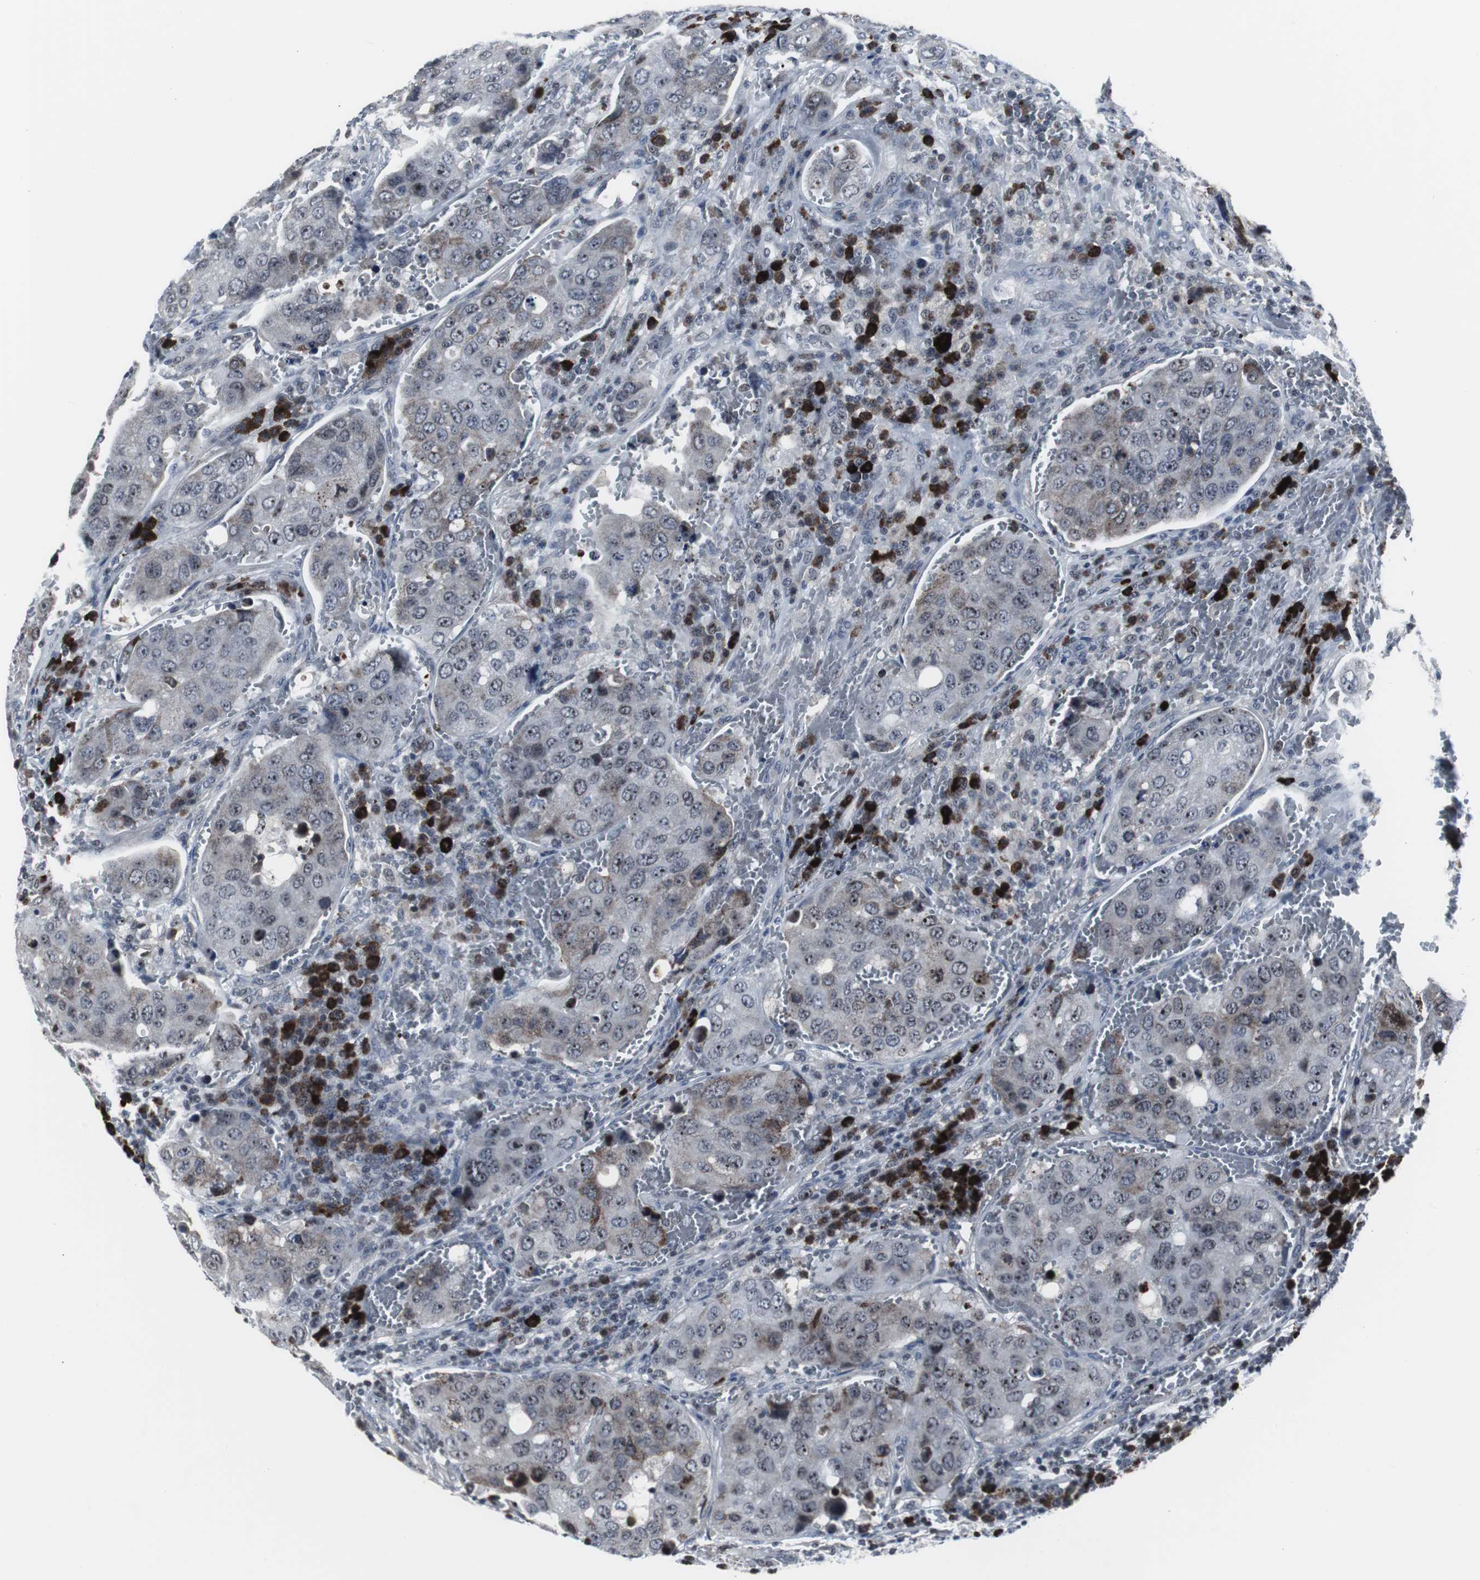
{"staining": {"intensity": "weak", "quantity": "<25%", "location": "cytoplasmic/membranous,nuclear"}, "tissue": "urothelial cancer", "cell_type": "Tumor cells", "image_type": "cancer", "snomed": [{"axis": "morphology", "description": "Urothelial carcinoma, High grade"}, {"axis": "topography", "description": "Lymph node"}, {"axis": "topography", "description": "Urinary bladder"}], "caption": "High magnification brightfield microscopy of high-grade urothelial carcinoma stained with DAB (brown) and counterstained with hematoxylin (blue): tumor cells show no significant expression.", "gene": "DOK1", "patient": {"sex": "male", "age": 51}}